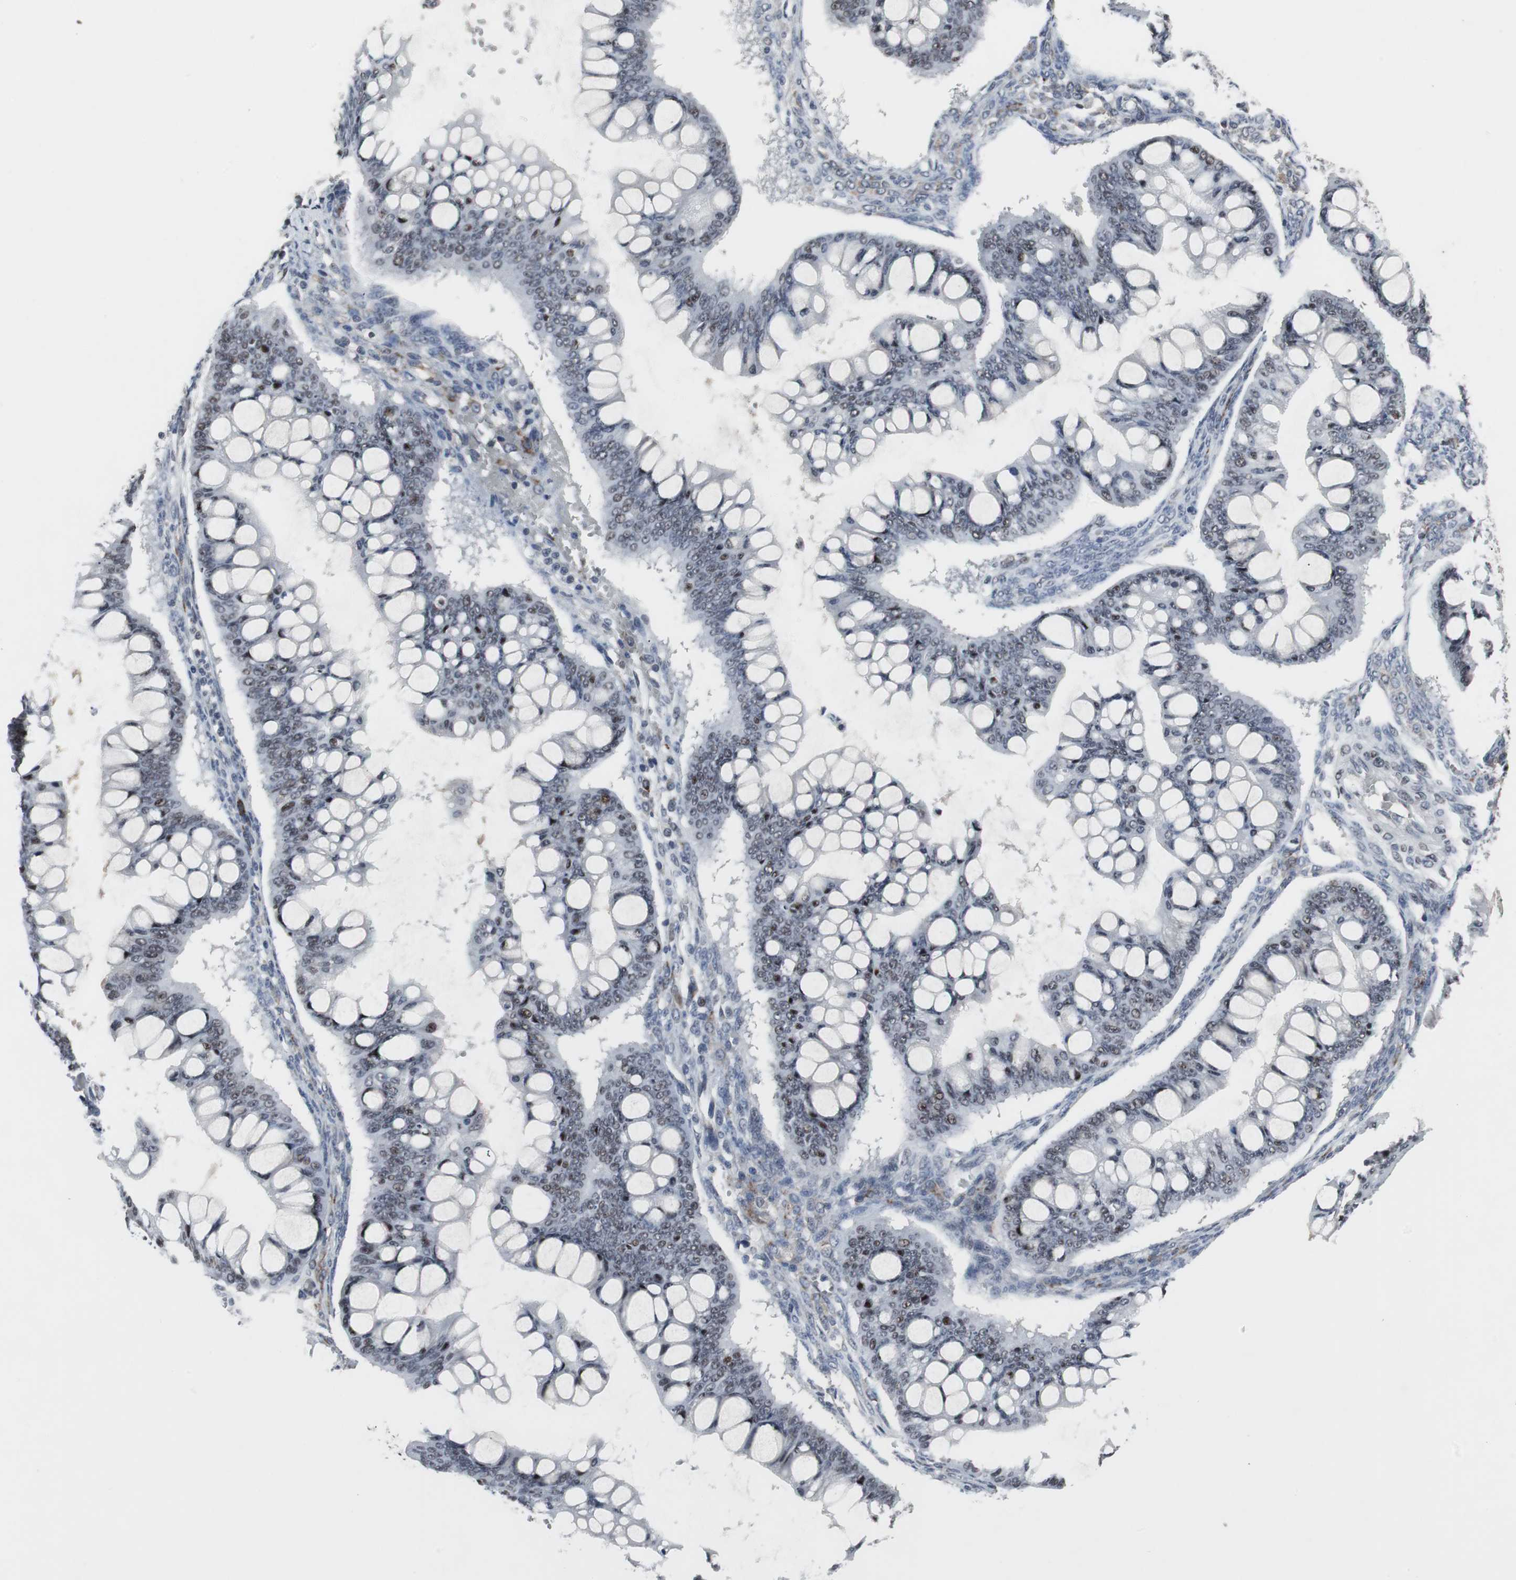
{"staining": {"intensity": "moderate", "quantity": "25%-75%", "location": "nuclear"}, "tissue": "ovarian cancer", "cell_type": "Tumor cells", "image_type": "cancer", "snomed": [{"axis": "morphology", "description": "Cystadenocarcinoma, mucinous, NOS"}, {"axis": "topography", "description": "Ovary"}], "caption": "Immunohistochemical staining of mucinous cystadenocarcinoma (ovarian) exhibits moderate nuclear protein staining in approximately 25%-75% of tumor cells.", "gene": "FOXP4", "patient": {"sex": "female", "age": 73}}